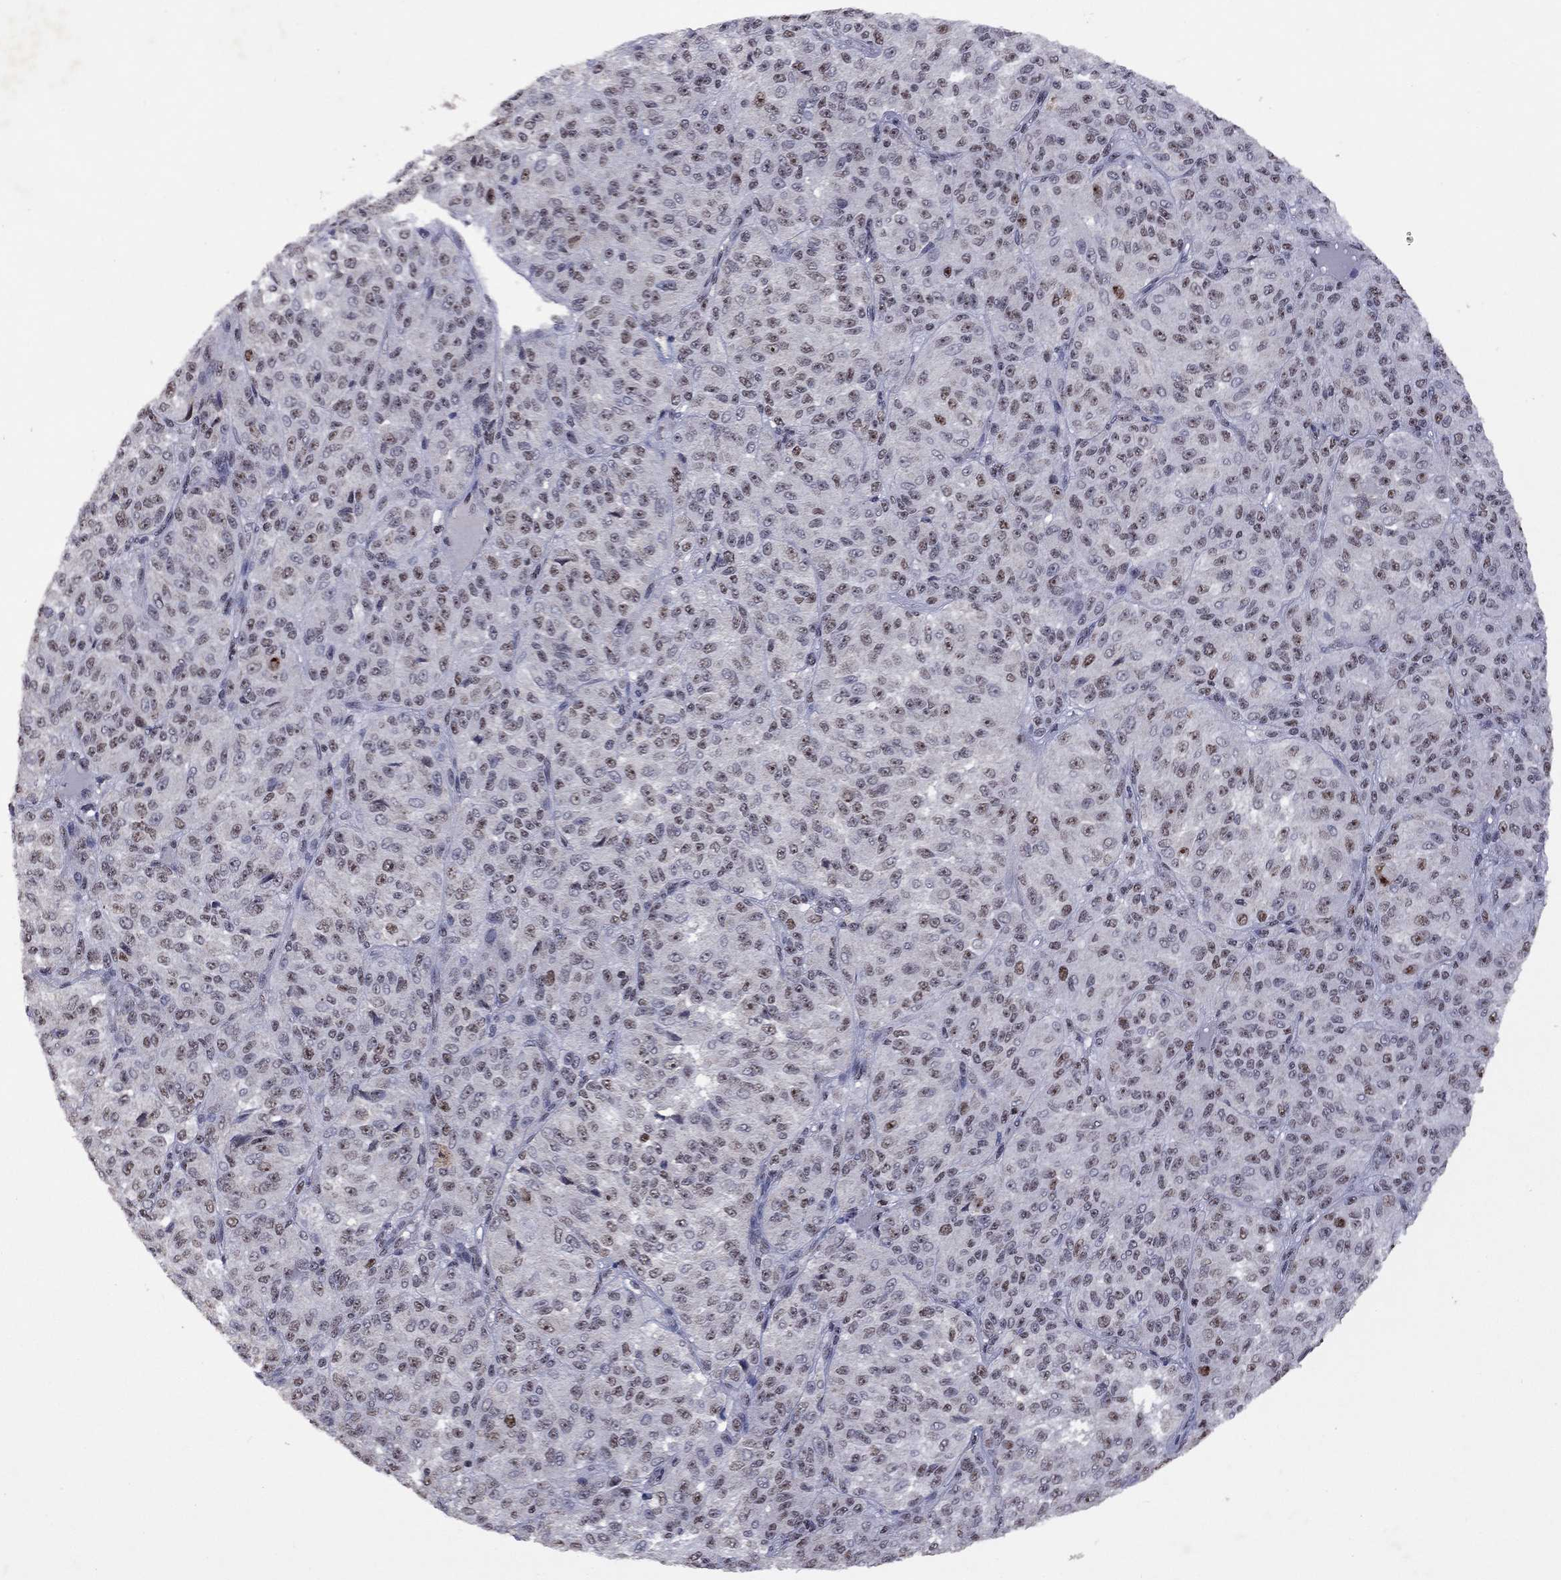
{"staining": {"intensity": "weak", "quantity": "25%-75%", "location": "nuclear"}, "tissue": "melanoma", "cell_type": "Tumor cells", "image_type": "cancer", "snomed": [{"axis": "morphology", "description": "Malignant melanoma, Metastatic site"}, {"axis": "topography", "description": "Brain"}], "caption": "Malignant melanoma (metastatic site) stained with immunohistochemistry demonstrates weak nuclear staining in approximately 25%-75% of tumor cells.", "gene": "SPOUT1", "patient": {"sex": "female", "age": 56}}